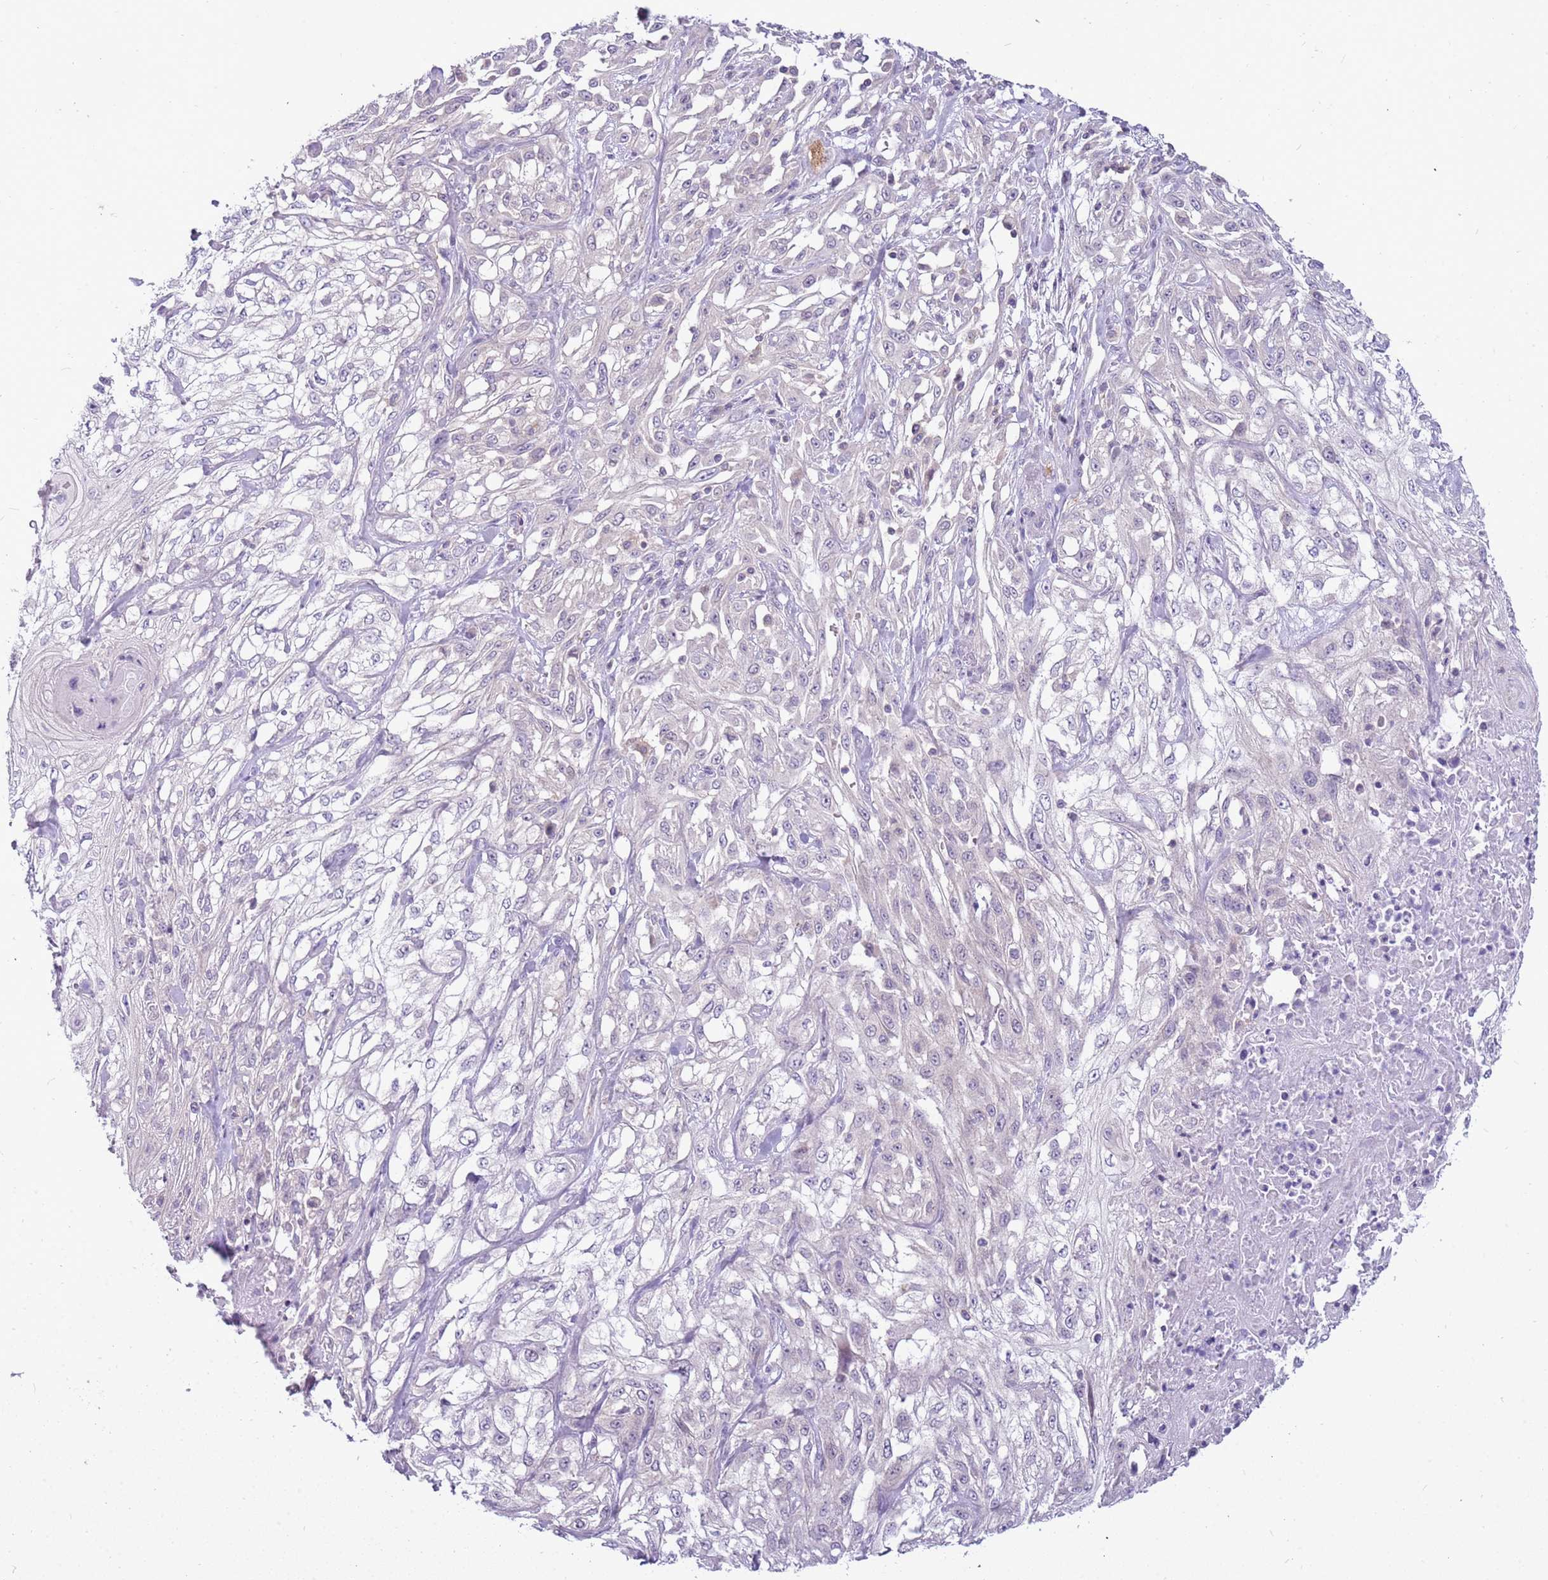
{"staining": {"intensity": "negative", "quantity": "none", "location": "none"}, "tissue": "skin cancer", "cell_type": "Tumor cells", "image_type": "cancer", "snomed": [{"axis": "morphology", "description": "Squamous cell carcinoma, NOS"}, {"axis": "morphology", "description": "Squamous cell carcinoma, metastatic, NOS"}, {"axis": "topography", "description": "Skin"}, {"axis": "topography", "description": "Lymph node"}], "caption": "High power microscopy micrograph of an immunohistochemistry (IHC) micrograph of skin cancer (squamous cell carcinoma), revealing no significant positivity in tumor cells.", "gene": "CAPN7", "patient": {"sex": "male", "age": 75}}